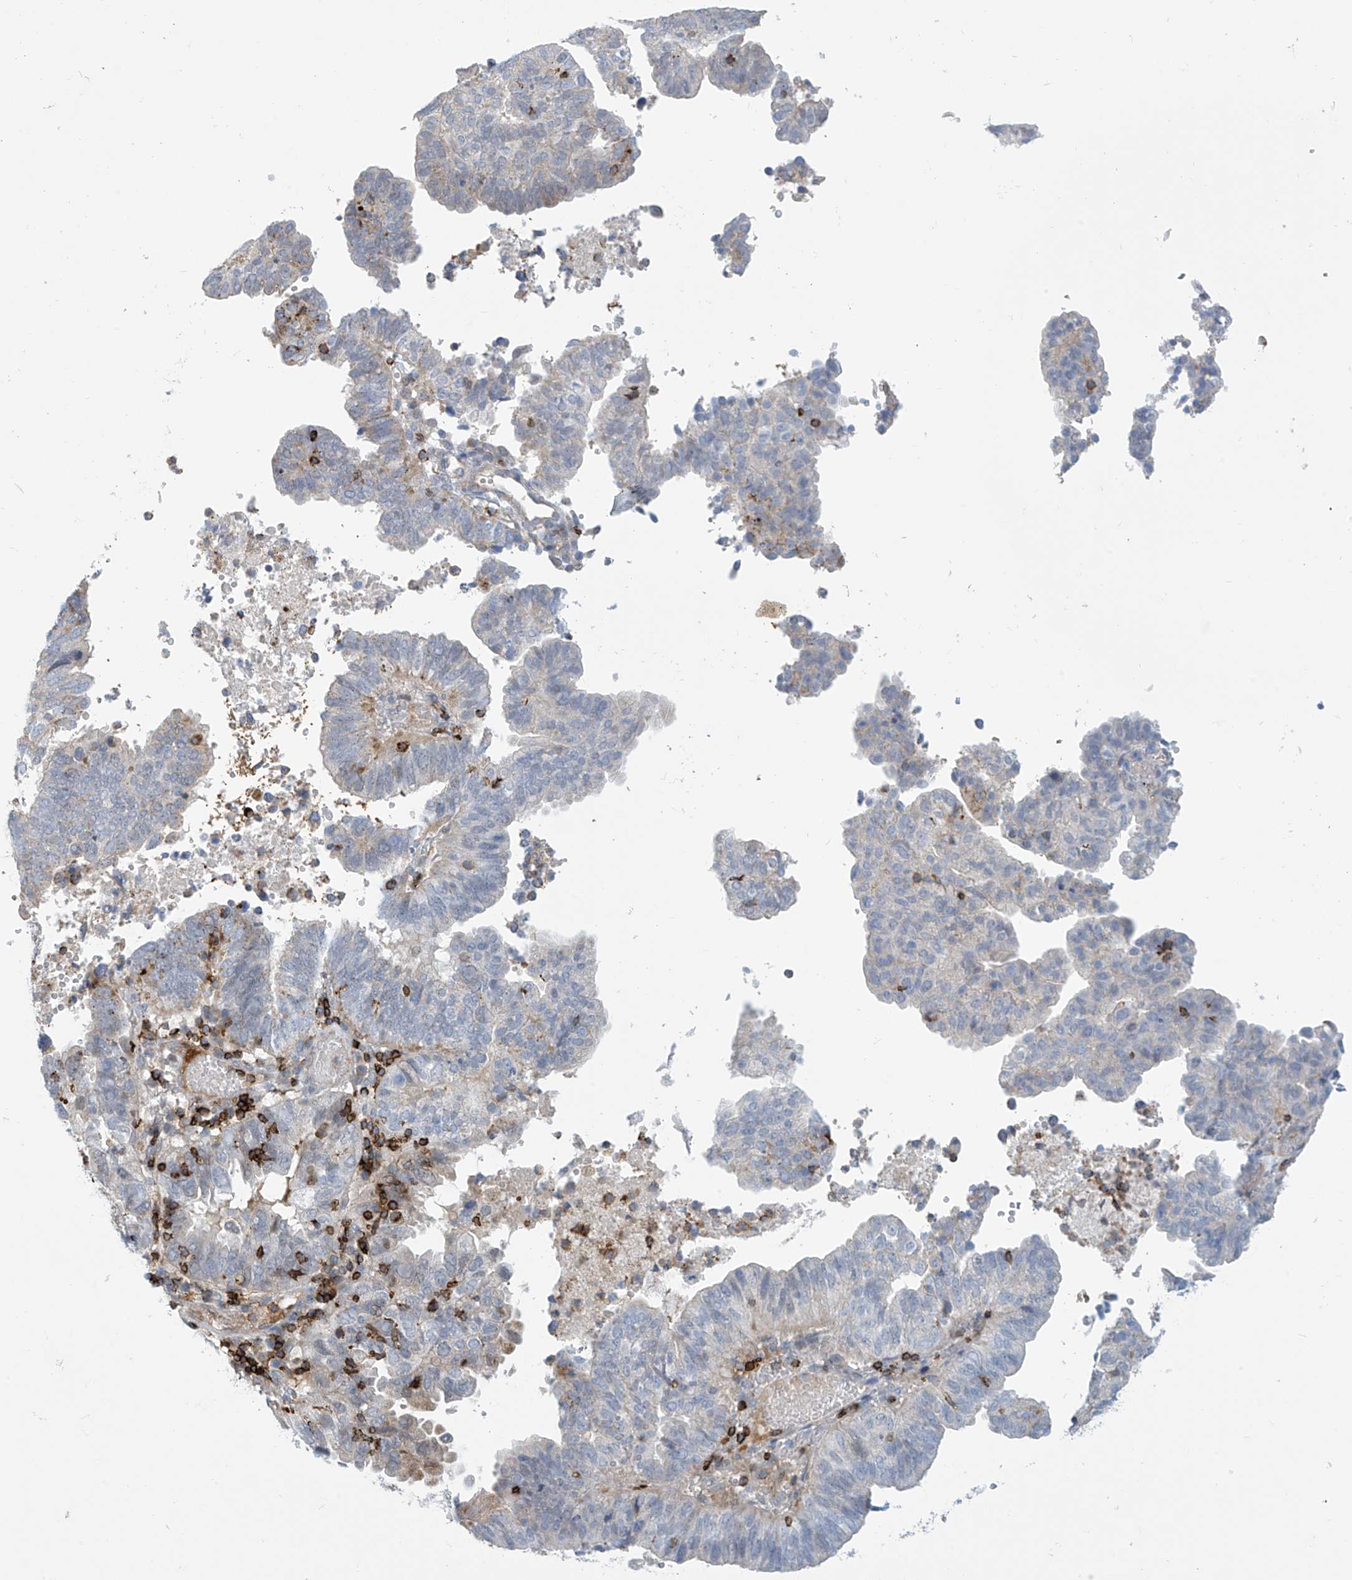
{"staining": {"intensity": "negative", "quantity": "none", "location": "none"}, "tissue": "endometrial cancer", "cell_type": "Tumor cells", "image_type": "cancer", "snomed": [{"axis": "morphology", "description": "Adenocarcinoma, NOS"}, {"axis": "topography", "description": "Uterus"}], "caption": "This is an immunohistochemistry micrograph of human endometrial cancer (adenocarcinoma). There is no positivity in tumor cells.", "gene": "IBA57", "patient": {"sex": "female", "age": 77}}